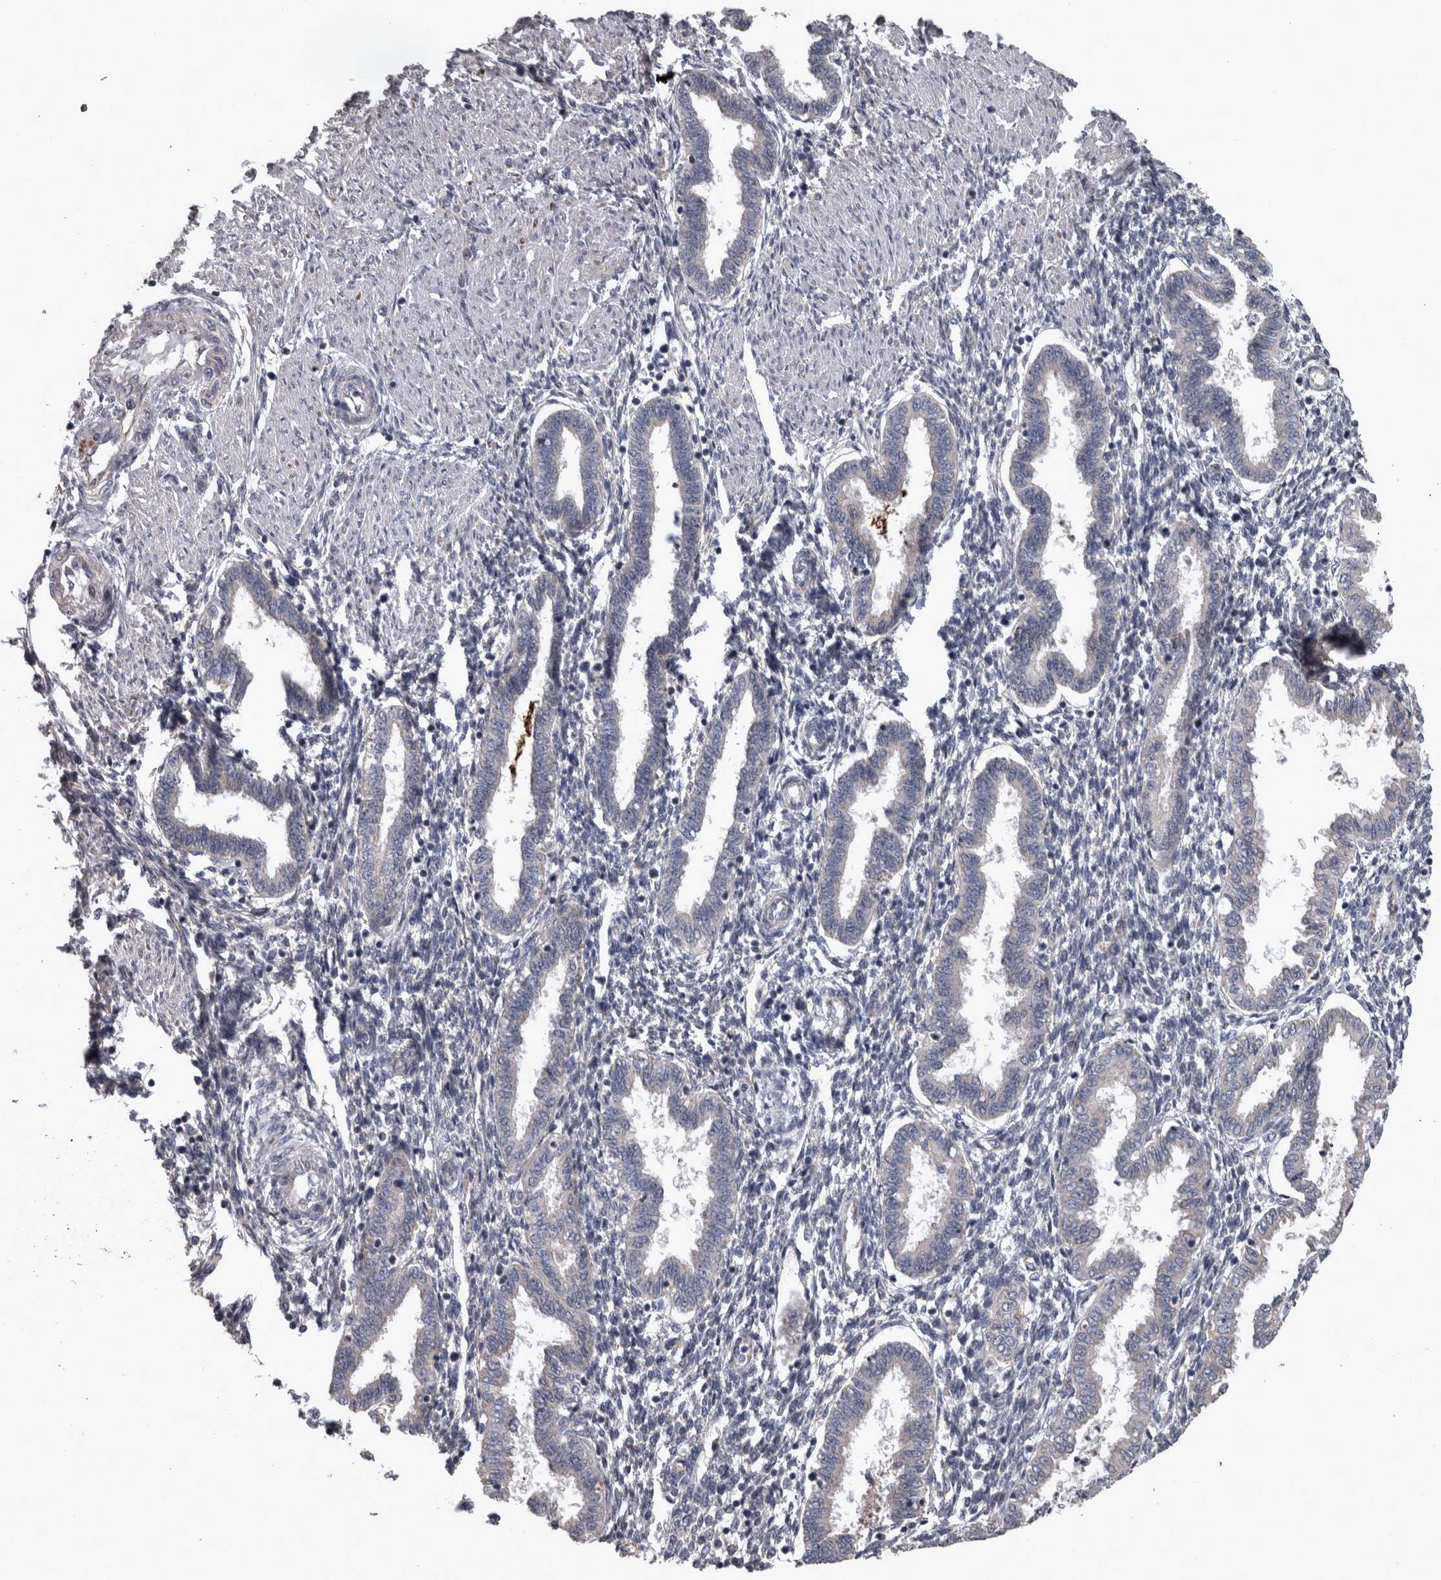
{"staining": {"intensity": "negative", "quantity": "none", "location": "none"}, "tissue": "endometrium", "cell_type": "Cells in endometrial stroma", "image_type": "normal", "snomed": [{"axis": "morphology", "description": "Normal tissue, NOS"}, {"axis": "topography", "description": "Endometrium"}], "caption": "Immunohistochemistry of benign endometrium demonstrates no staining in cells in endometrial stroma. (Stains: DAB (3,3'-diaminobenzidine) IHC with hematoxylin counter stain, Microscopy: brightfield microscopy at high magnification).", "gene": "DBT", "patient": {"sex": "female", "age": 33}}